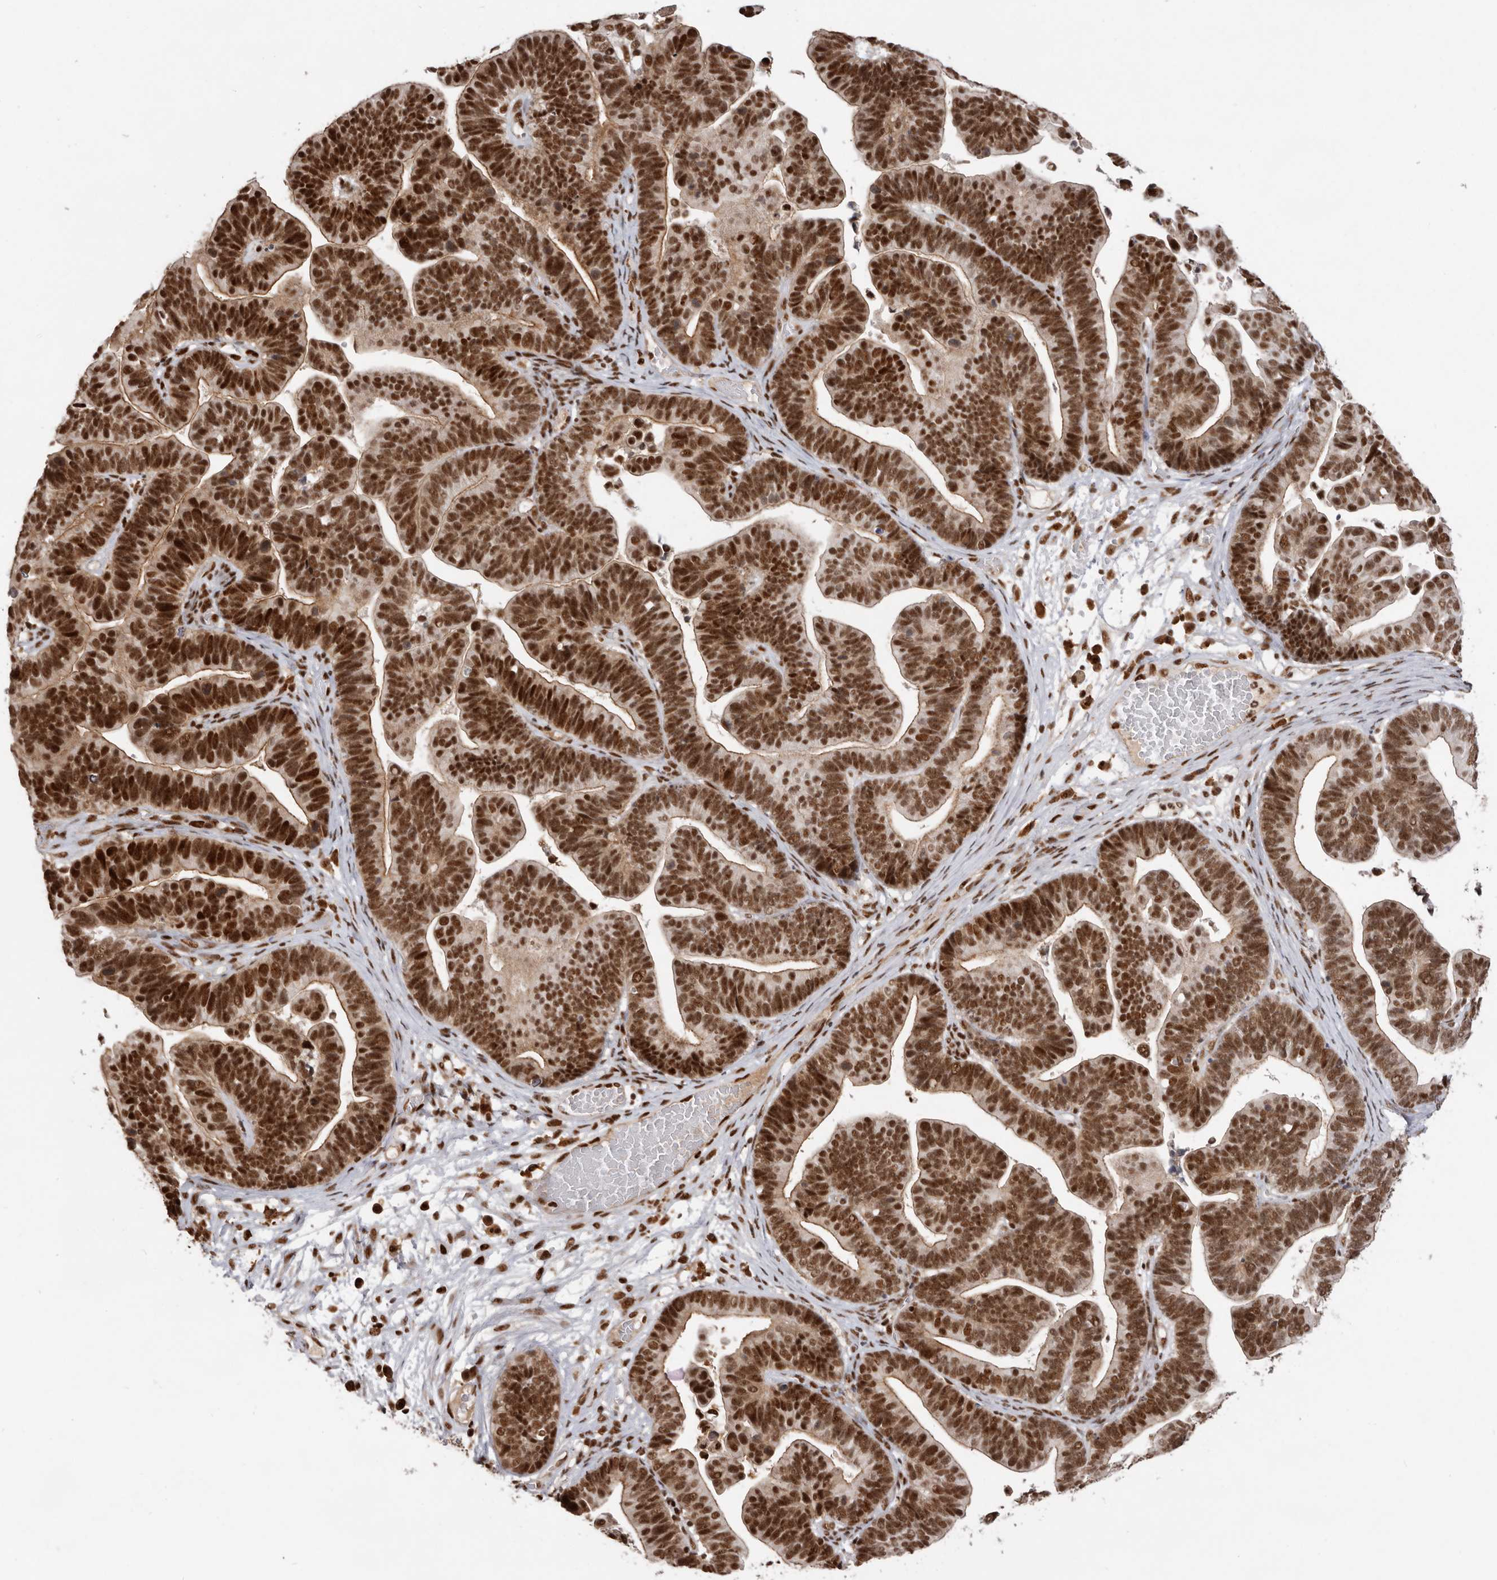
{"staining": {"intensity": "strong", "quantity": ">75%", "location": "nuclear"}, "tissue": "ovarian cancer", "cell_type": "Tumor cells", "image_type": "cancer", "snomed": [{"axis": "morphology", "description": "Cystadenocarcinoma, serous, NOS"}, {"axis": "topography", "description": "Ovary"}], "caption": "Immunohistochemical staining of human ovarian cancer displays strong nuclear protein positivity in approximately >75% of tumor cells.", "gene": "CHTOP", "patient": {"sex": "female", "age": 56}}